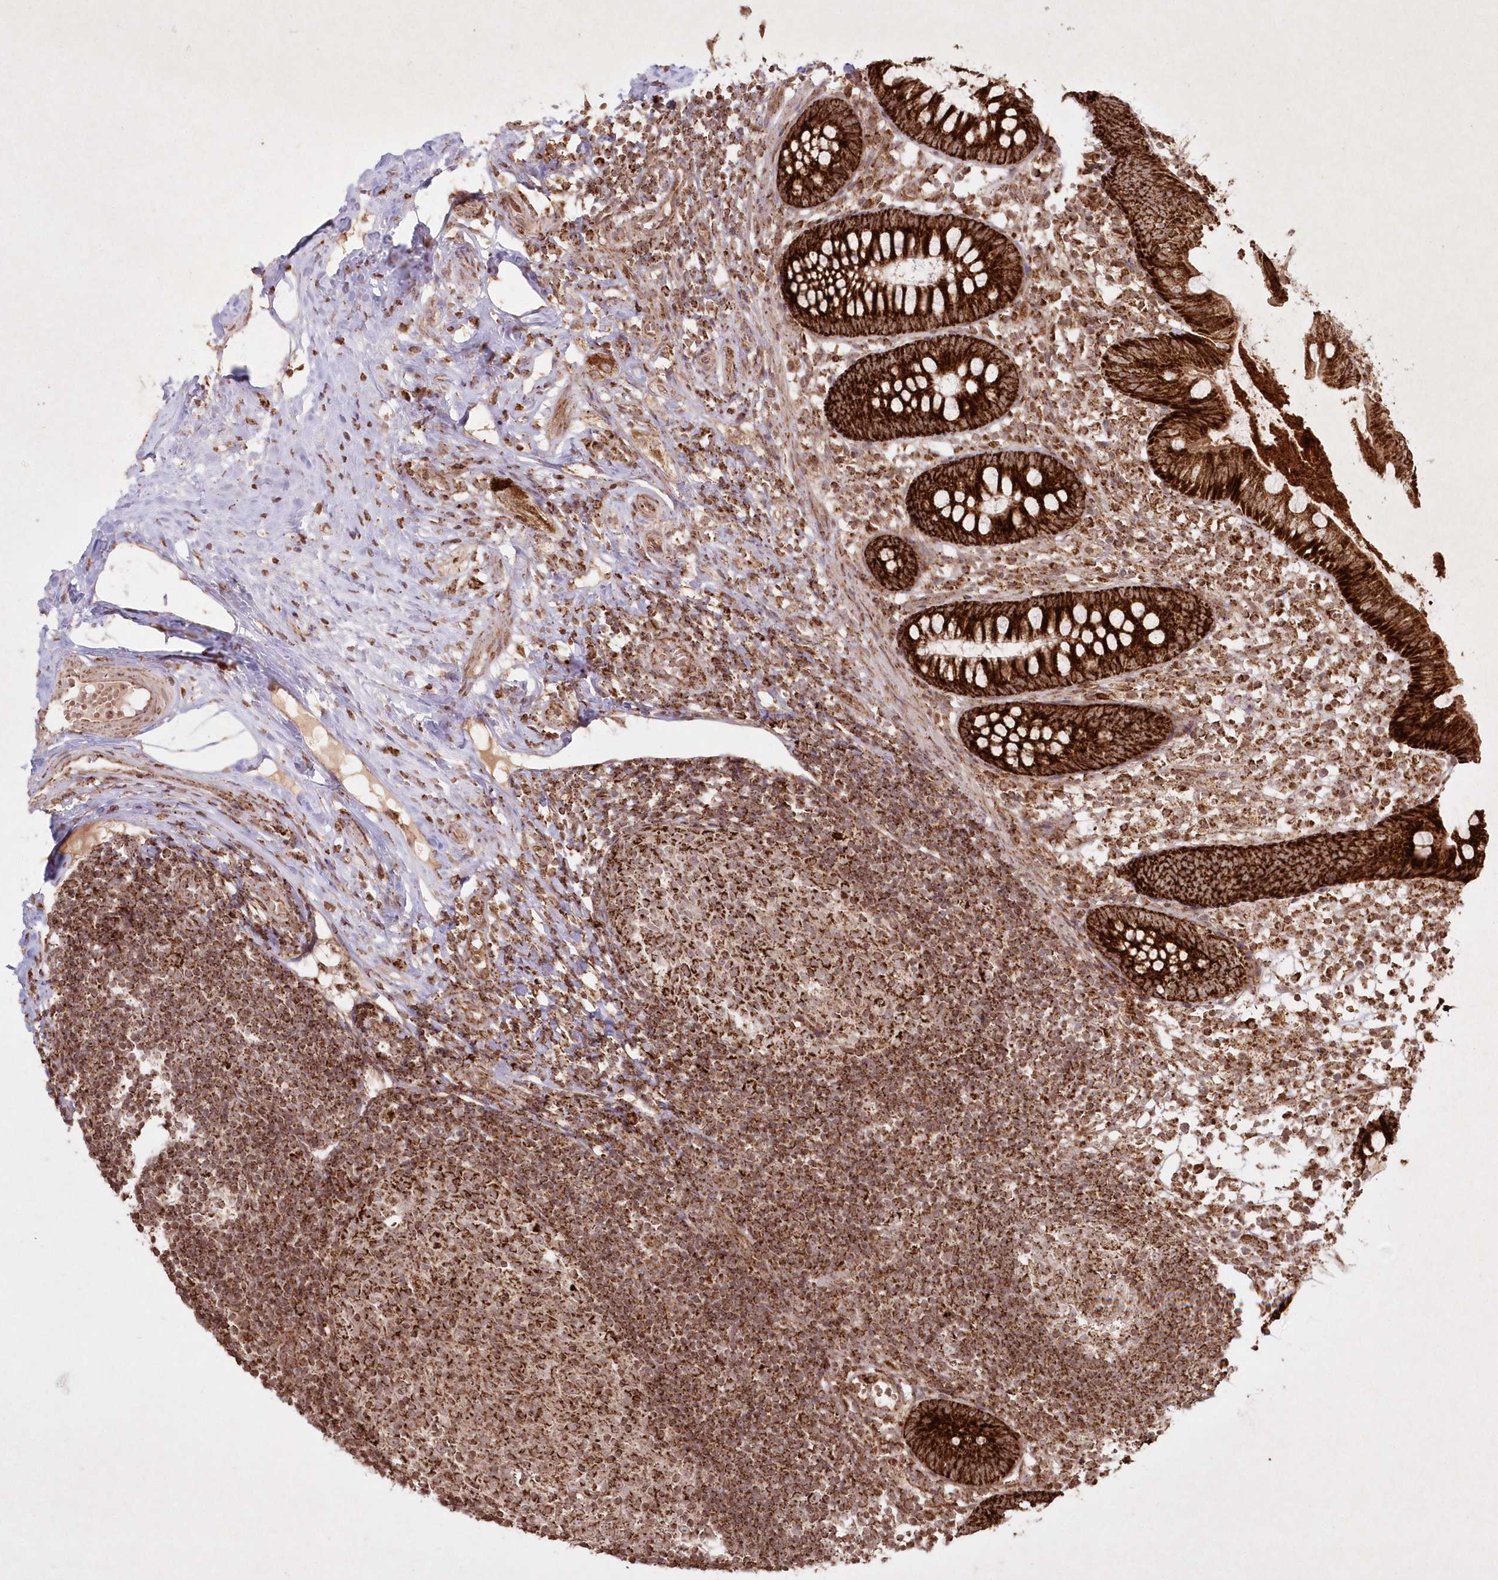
{"staining": {"intensity": "strong", "quantity": ">75%", "location": "cytoplasmic/membranous"}, "tissue": "appendix", "cell_type": "Glandular cells", "image_type": "normal", "snomed": [{"axis": "morphology", "description": "Normal tissue, NOS"}, {"axis": "topography", "description": "Appendix"}], "caption": "Protein staining shows strong cytoplasmic/membranous expression in about >75% of glandular cells in normal appendix.", "gene": "LRPPRC", "patient": {"sex": "female", "age": 20}}